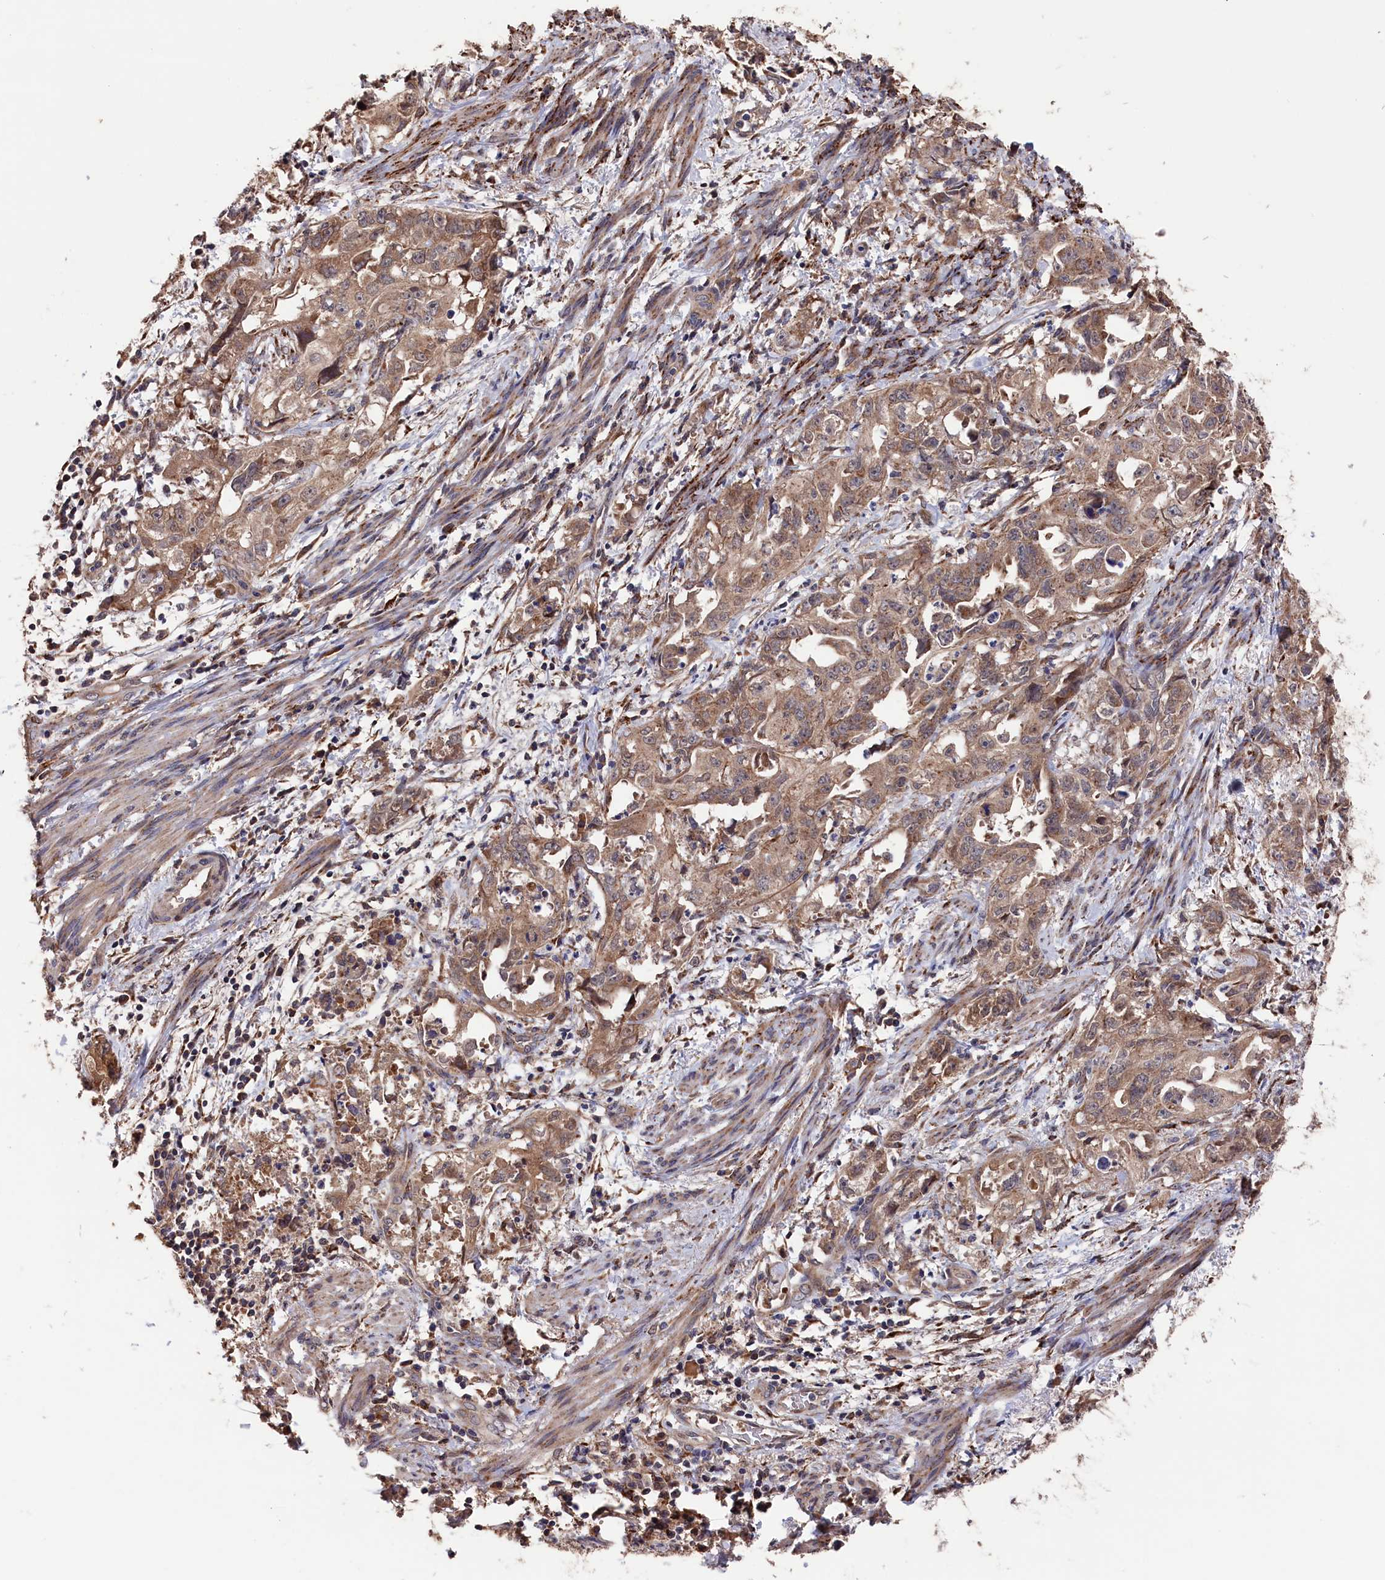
{"staining": {"intensity": "moderate", "quantity": ">75%", "location": "cytoplasmic/membranous"}, "tissue": "endometrial cancer", "cell_type": "Tumor cells", "image_type": "cancer", "snomed": [{"axis": "morphology", "description": "Adenocarcinoma, NOS"}, {"axis": "topography", "description": "Endometrium"}], "caption": "Tumor cells exhibit medium levels of moderate cytoplasmic/membranous expression in approximately >75% of cells in human adenocarcinoma (endometrial). Using DAB (brown) and hematoxylin (blue) stains, captured at high magnification using brightfield microscopy.", "gene": "SLC12A4", "patient": {"sex": "female", "age": 65}}